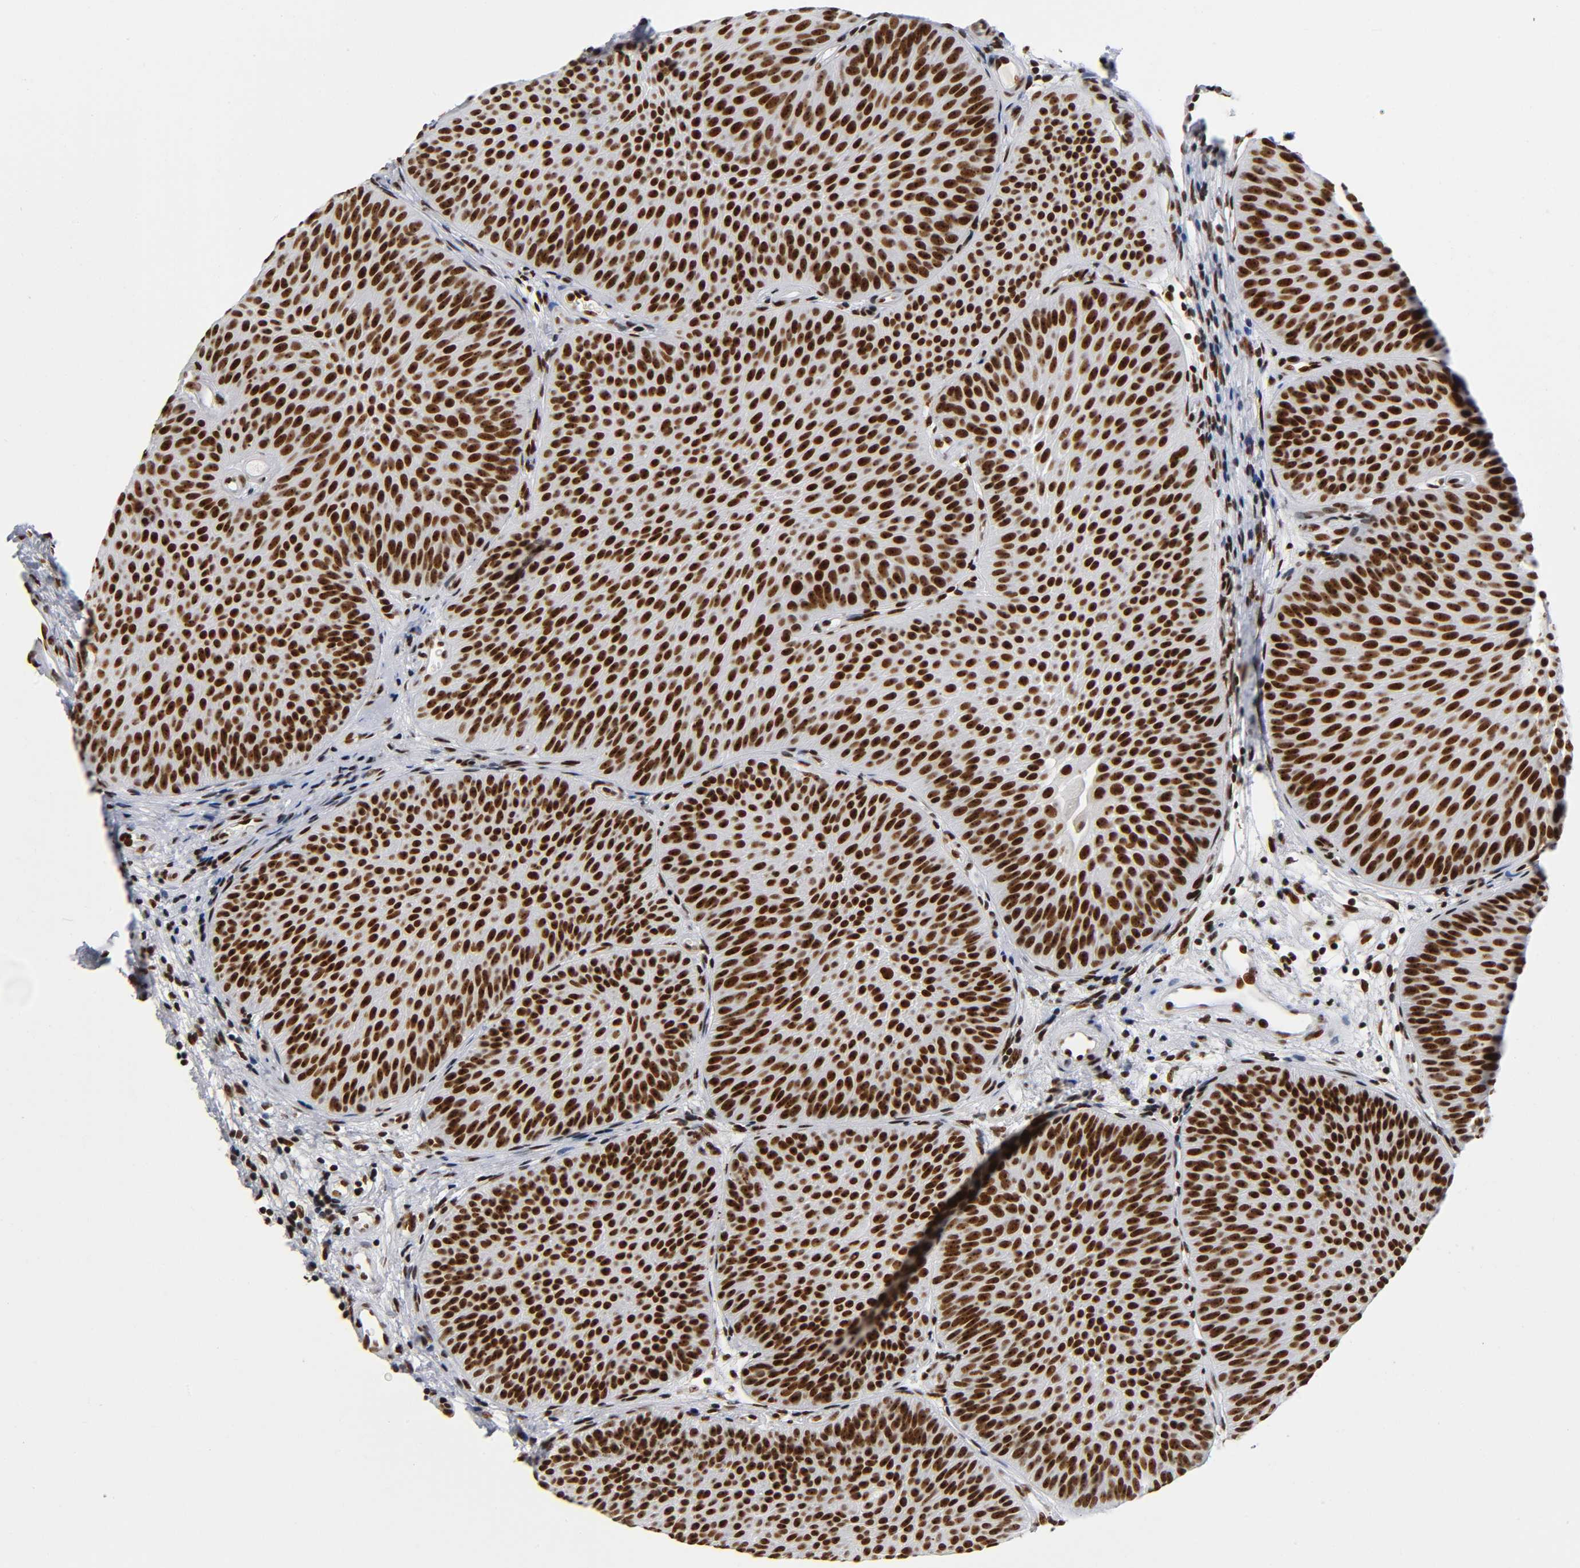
{"staining": {"intensity": "strong", "quantity": ">75%", "location": "nuclear"}, "tissue": "urothelial cancer", "cell_type": "Tumor cells", "image_type": "cancer", "snomed": [{"axis": "morphology", "description": "Urothelial carcinoma, Low grade"}, {"axis": "topography", "description": "Urinary bladder"}], "caption": "Immunohistochemistry micrograph of neoplastic tissue: urothelial carcinoma (low-grade) stained using immunohistochemistry (IHC) reveals high levels of strong protein expression localized specifically in the nuclear of tumor cells, appearing as a nuclear brown color.", "gene": "UBTF", "patient": {"sex": "female", "age": 60}}